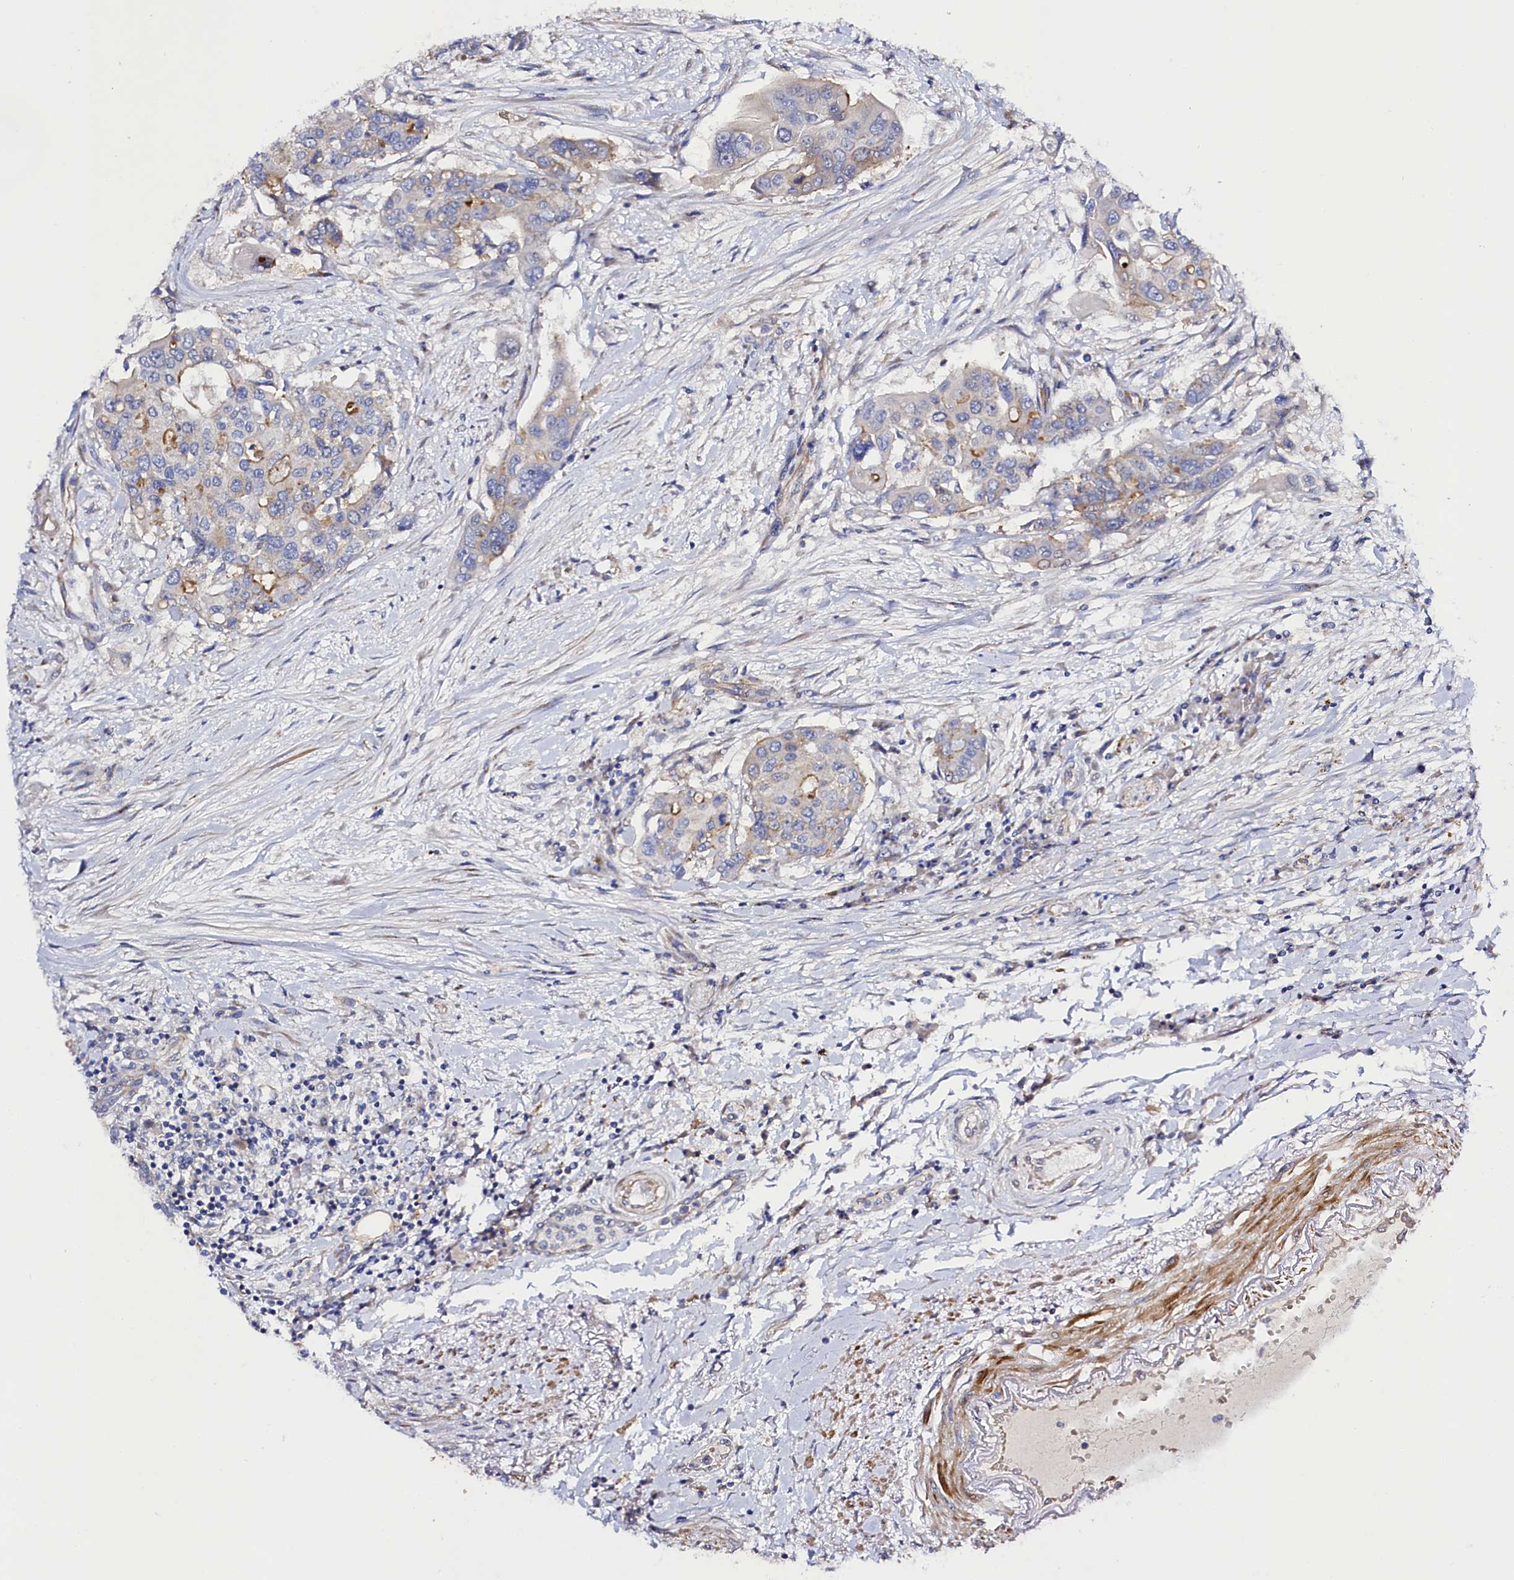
{"staining": {"intensity": "moderate", "quantity": "<25%", "location": "cytoplasmic/membranous"}, "tissue": "colorectal cancer", "cell_type": "Tumor cells", "image_type": "cancer", "snomed": [{"axis": "morphology", "description": "Adenocarcinoma, NOS"}, {"axis": "topography", "description": "Colon"}], "caption": "High-magnification brightfield microscopy of adenocarcinoma (colorectal) stained with DAB (brown) and counterstained with hematoxylin (blue). tumor cells exhibit moderate cytoplasmic/membranous expression is appreciated in about<25% of cells.", "gene": "SLC7A1", "patient": {"sex": "male", "age": 77}}